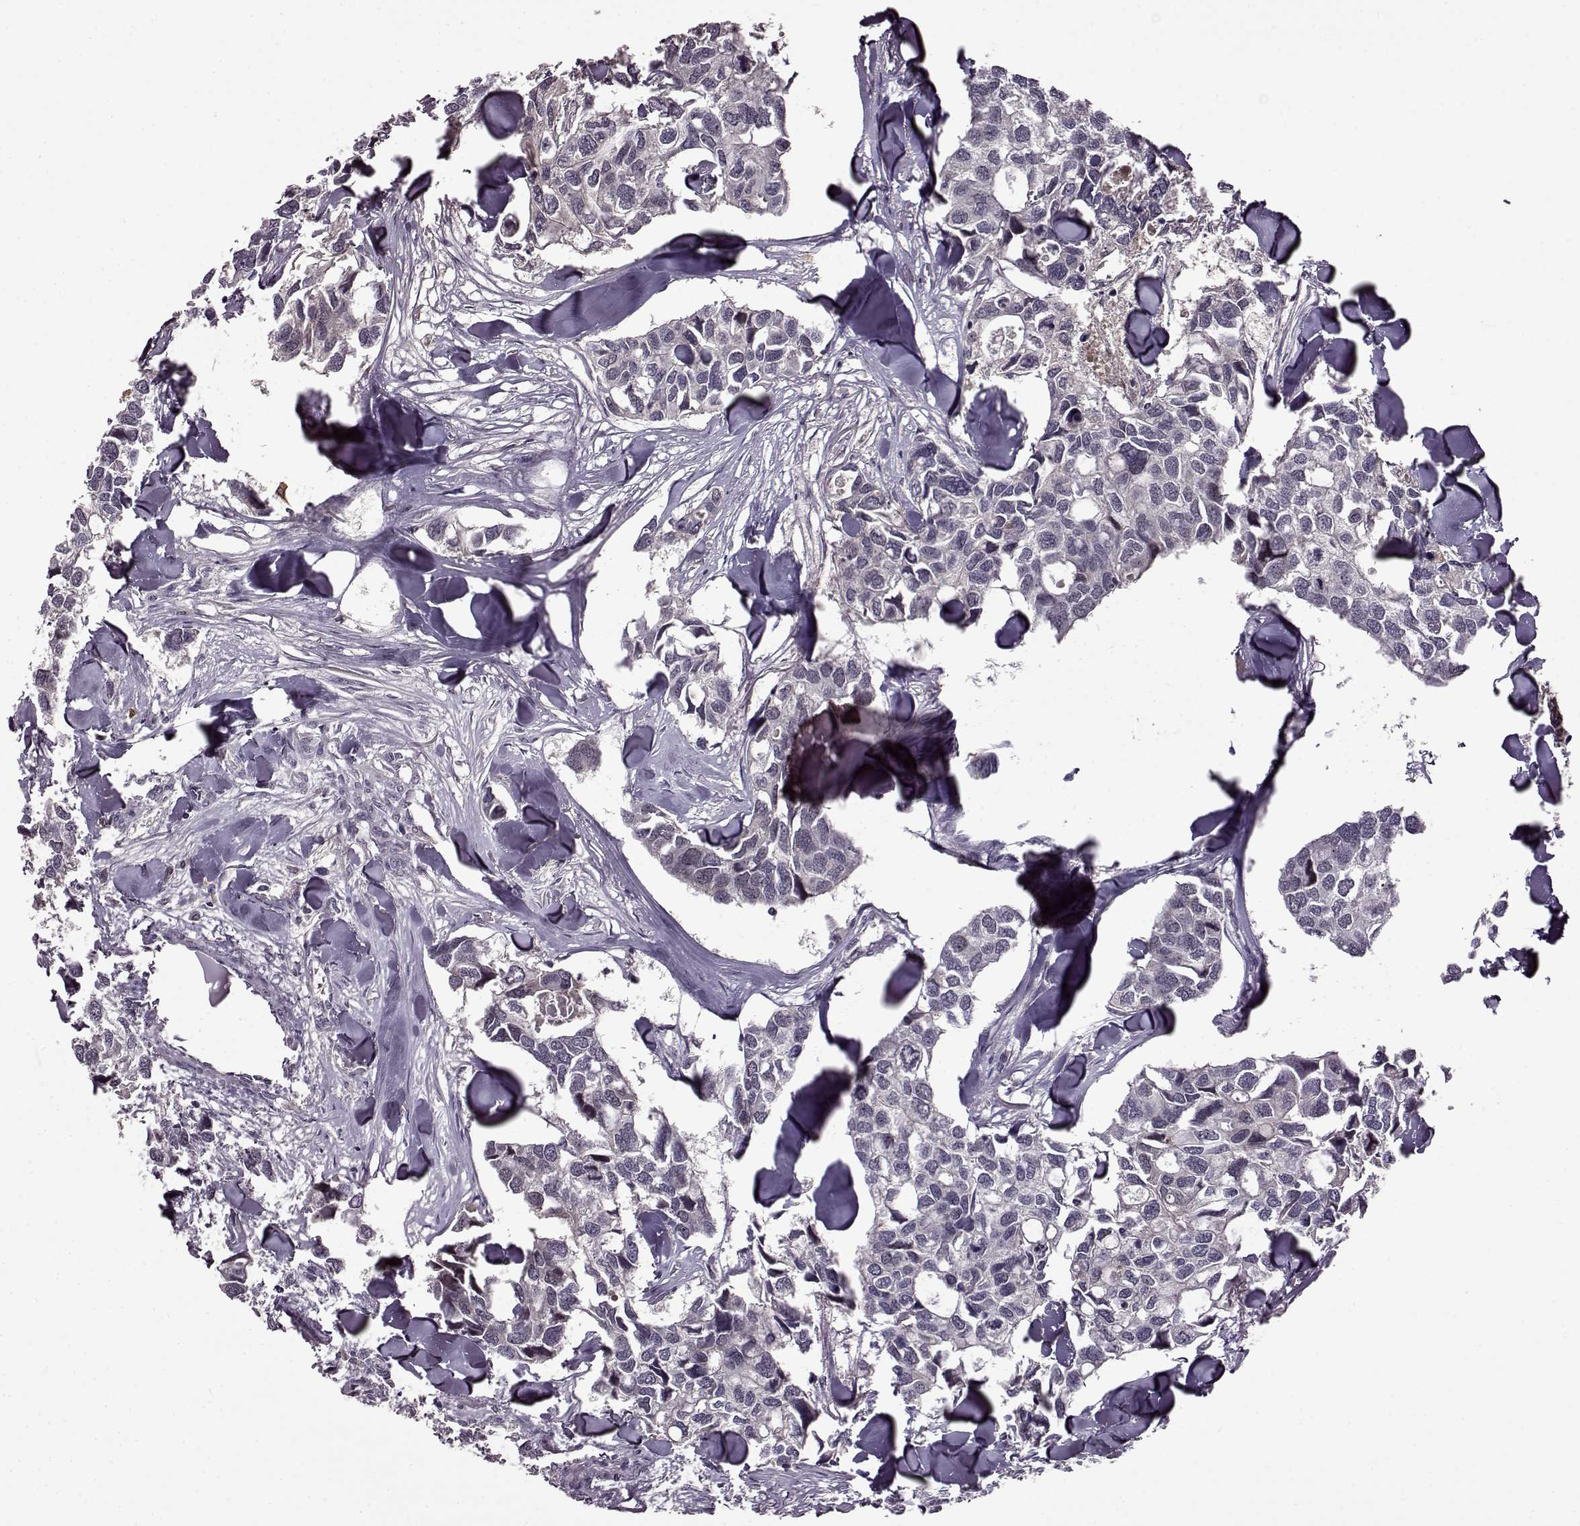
{"staining": {"intensity": "negative", "quantity": "none", "location": "none"}, "tissue": "breast cancer", "cell_type": "Tumor cells", "image_type": "cancer", "snomed": [{"axis": "morphology", "description": "Duct carcinoma"}, {"axis": "topography", "description": "Breast"}], "caption": "Tumor cells show no significant expression in breast cancer.", "gene": "MAIP1", "patient": {"sex": "female", "age": 83}}